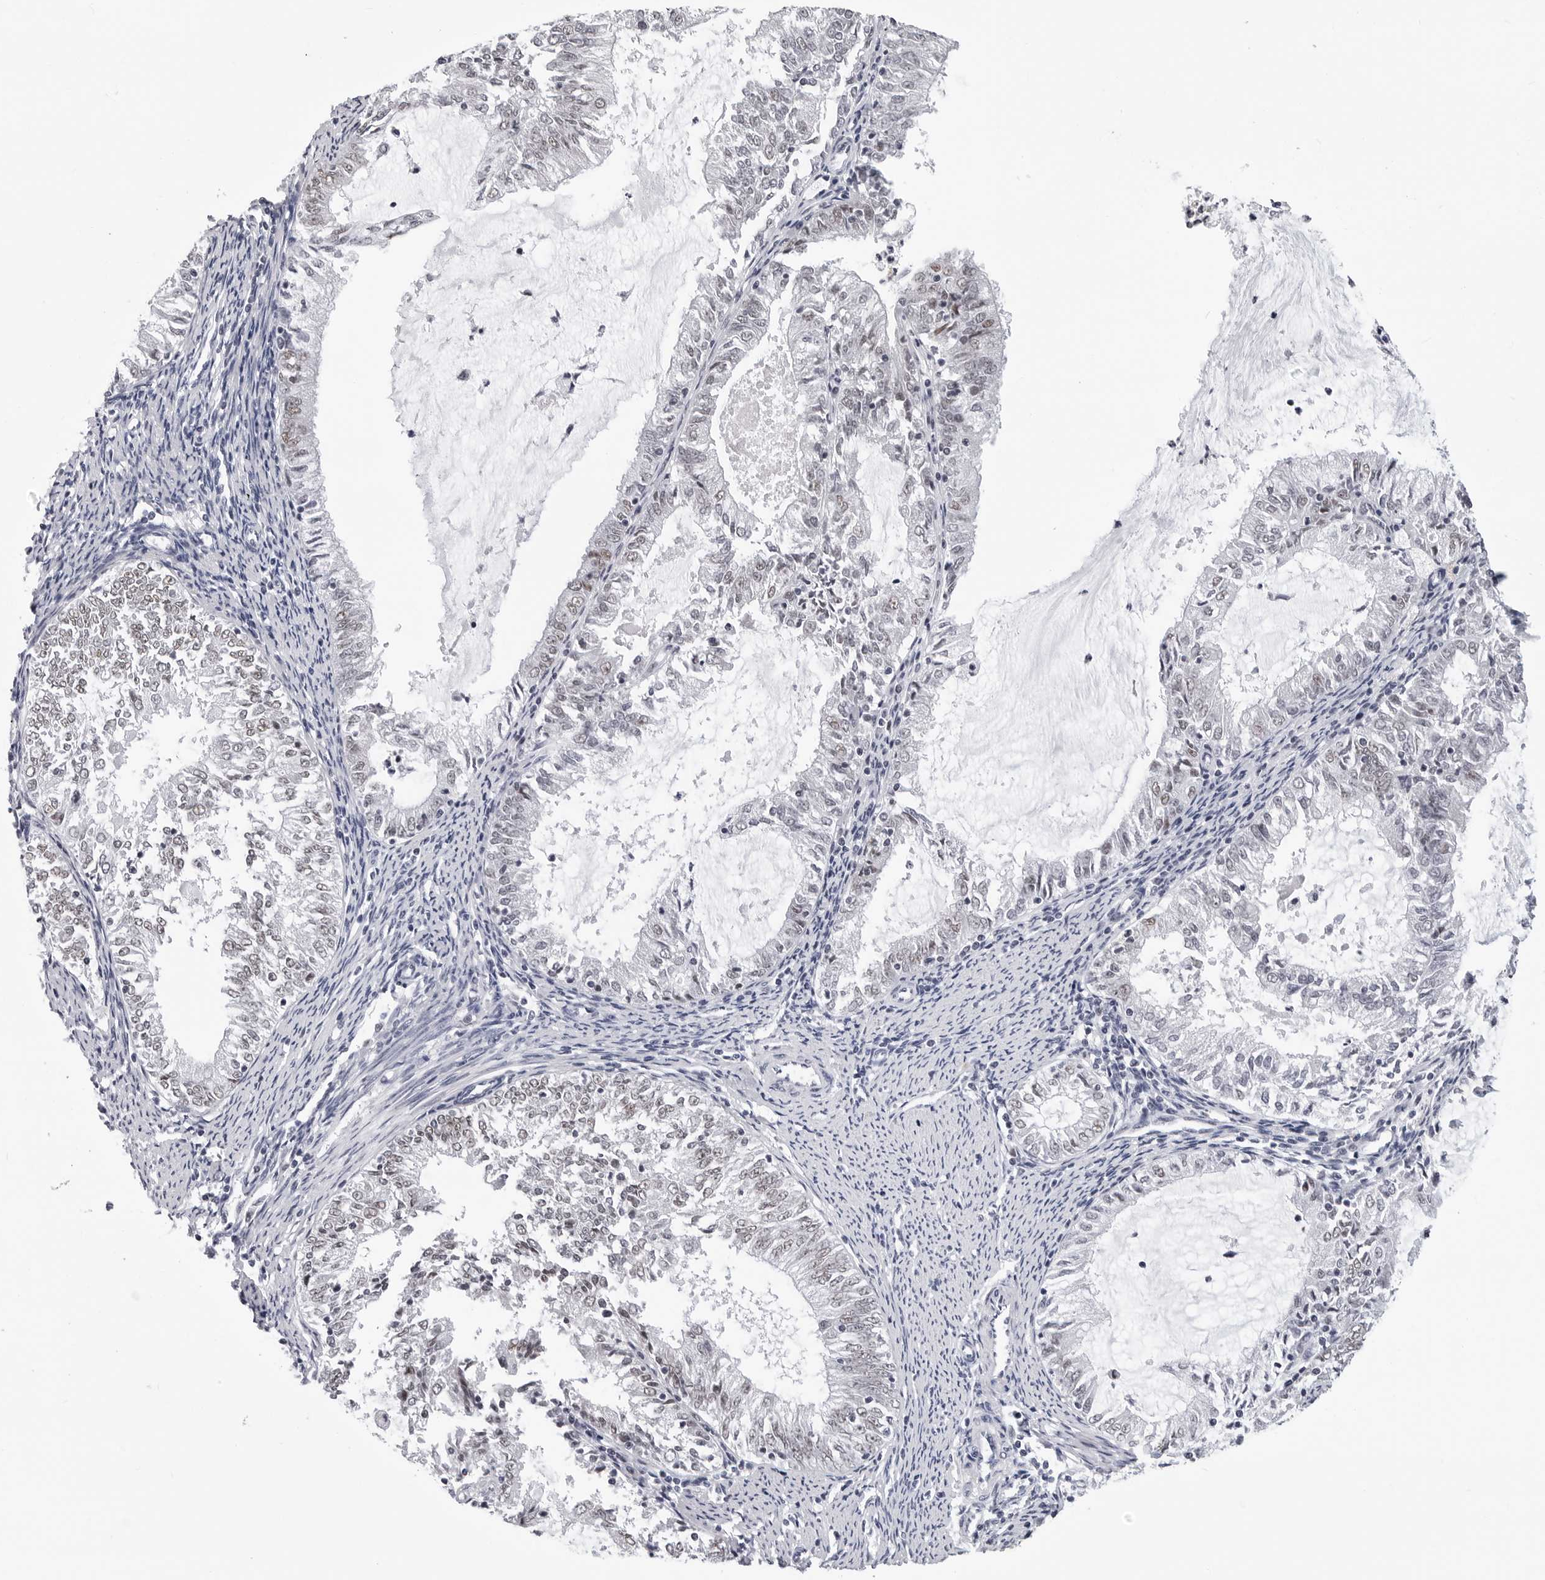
{"staining": {"intensity": "weak", "quantity": "<25%", "location": "nuclear"}, "tissue": "endometrial cancer", "cell_type": "Tumor cells", "image_type": "cancer", "snomed": [{"axis": "morphology", "description": "Adenocarcinoma, NOS"}, {"axis": "topography", "description": "Endometrium"}], "caption": "The IHC photomicrograph has no significant positivity in tumor cells of adenocarcinoma (endometrial) tissue.", "gene": "SF3B4", "patient": {"sex": "female", "age": 57}}